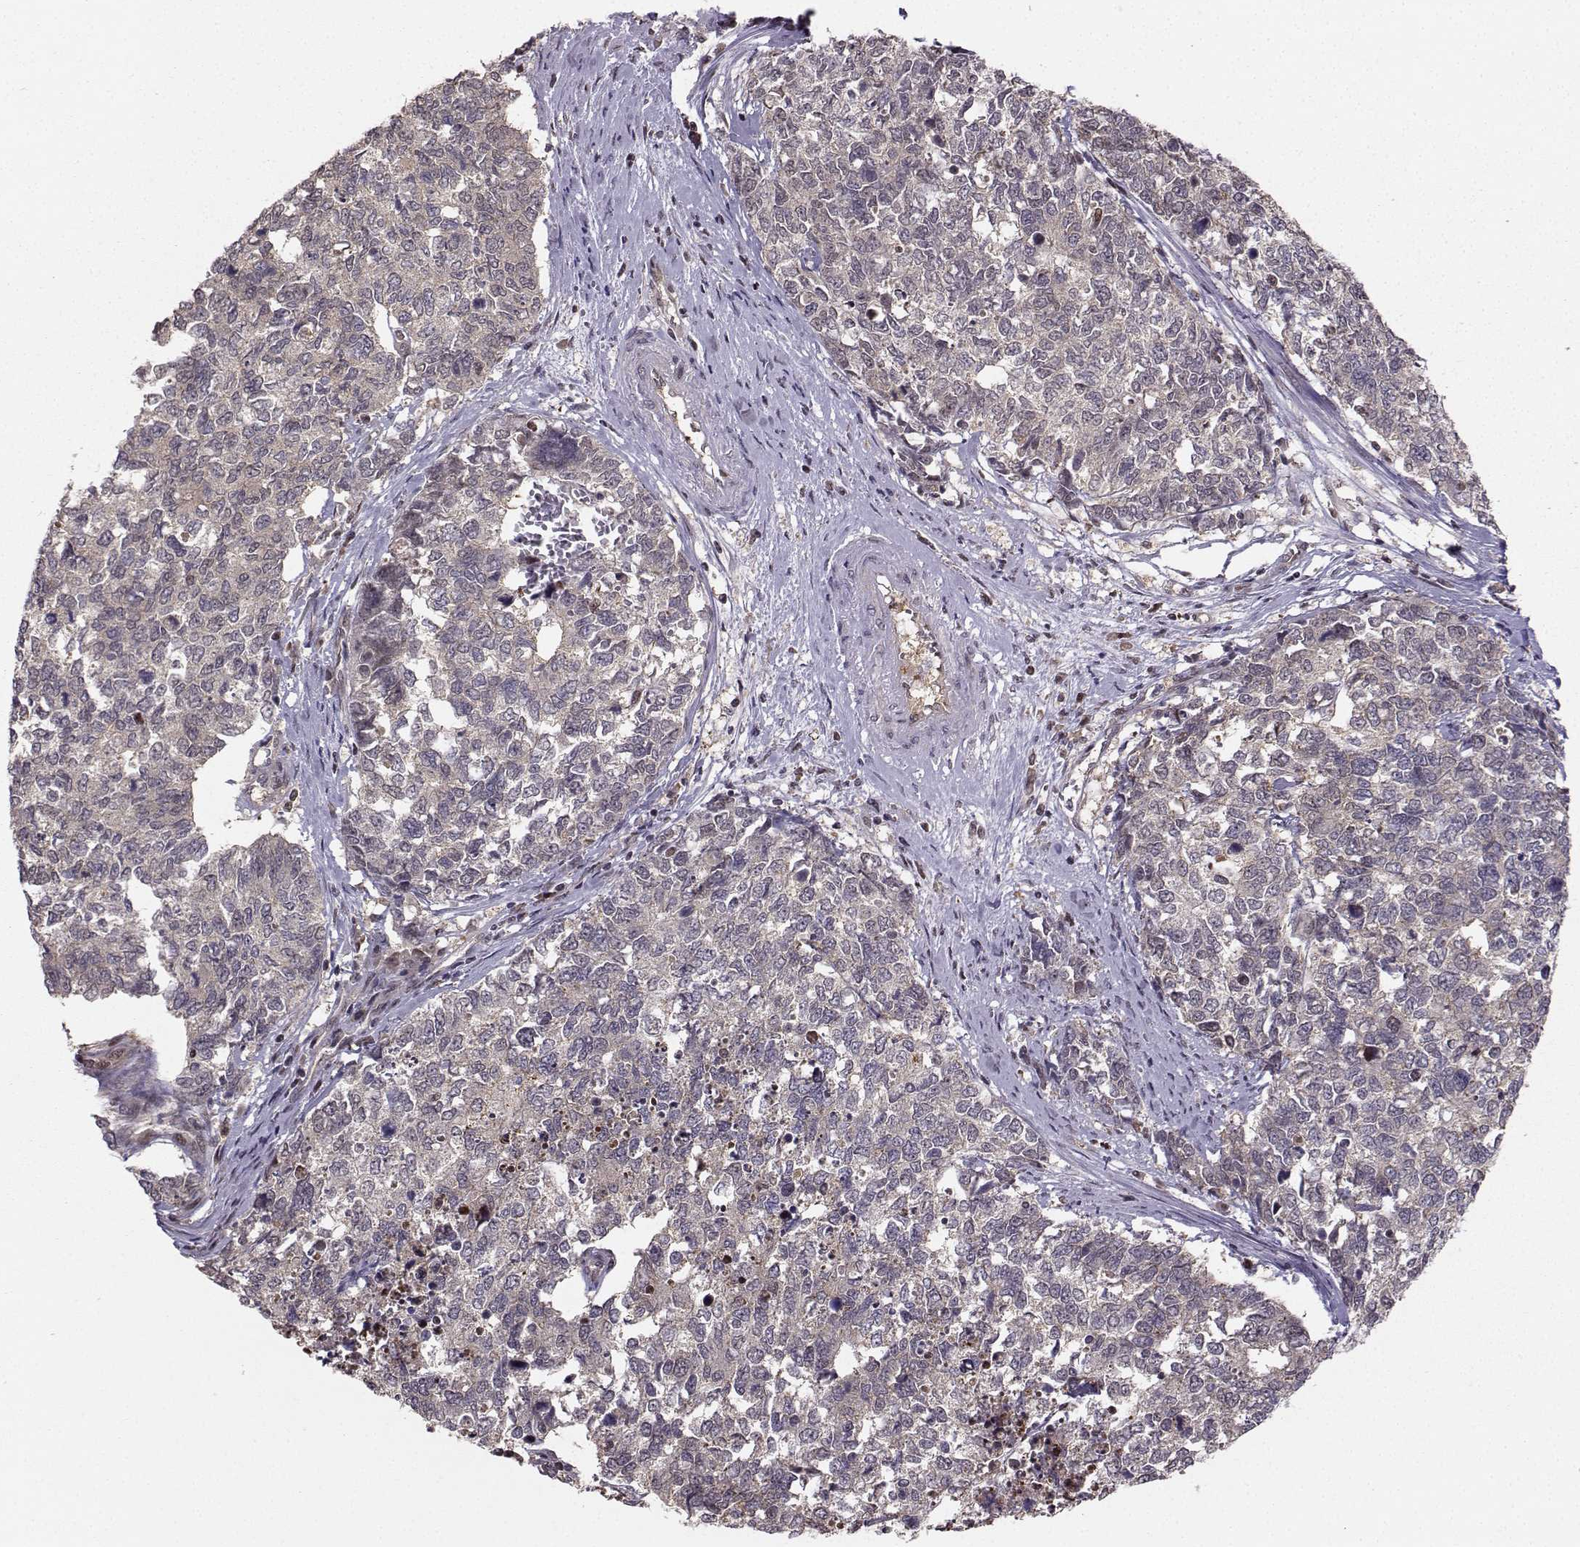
{"staining": {"intensity": "negative", "quantity": "none", "location": "none"}, "tissue": "cervical cancer", "cell_type": "Tumor cells", "image_type": "cancer", "snomed": [{"axis": "morphology", "description": "Squamous cell carcinoma, NOS"}, {"axis": "topography", "description": "Cervix"}], "caption": "Photomicrograph shows no protein expression in tumor cells of cervical squamous cell carcinoma tissue. (Stains: DAB immunohistochemistry with hematoxylin counter stain, Microscopy: brightfield microscopy at high magnification).", "gene": "PKP2", "patient": {"sex": "female", "age": 63}}